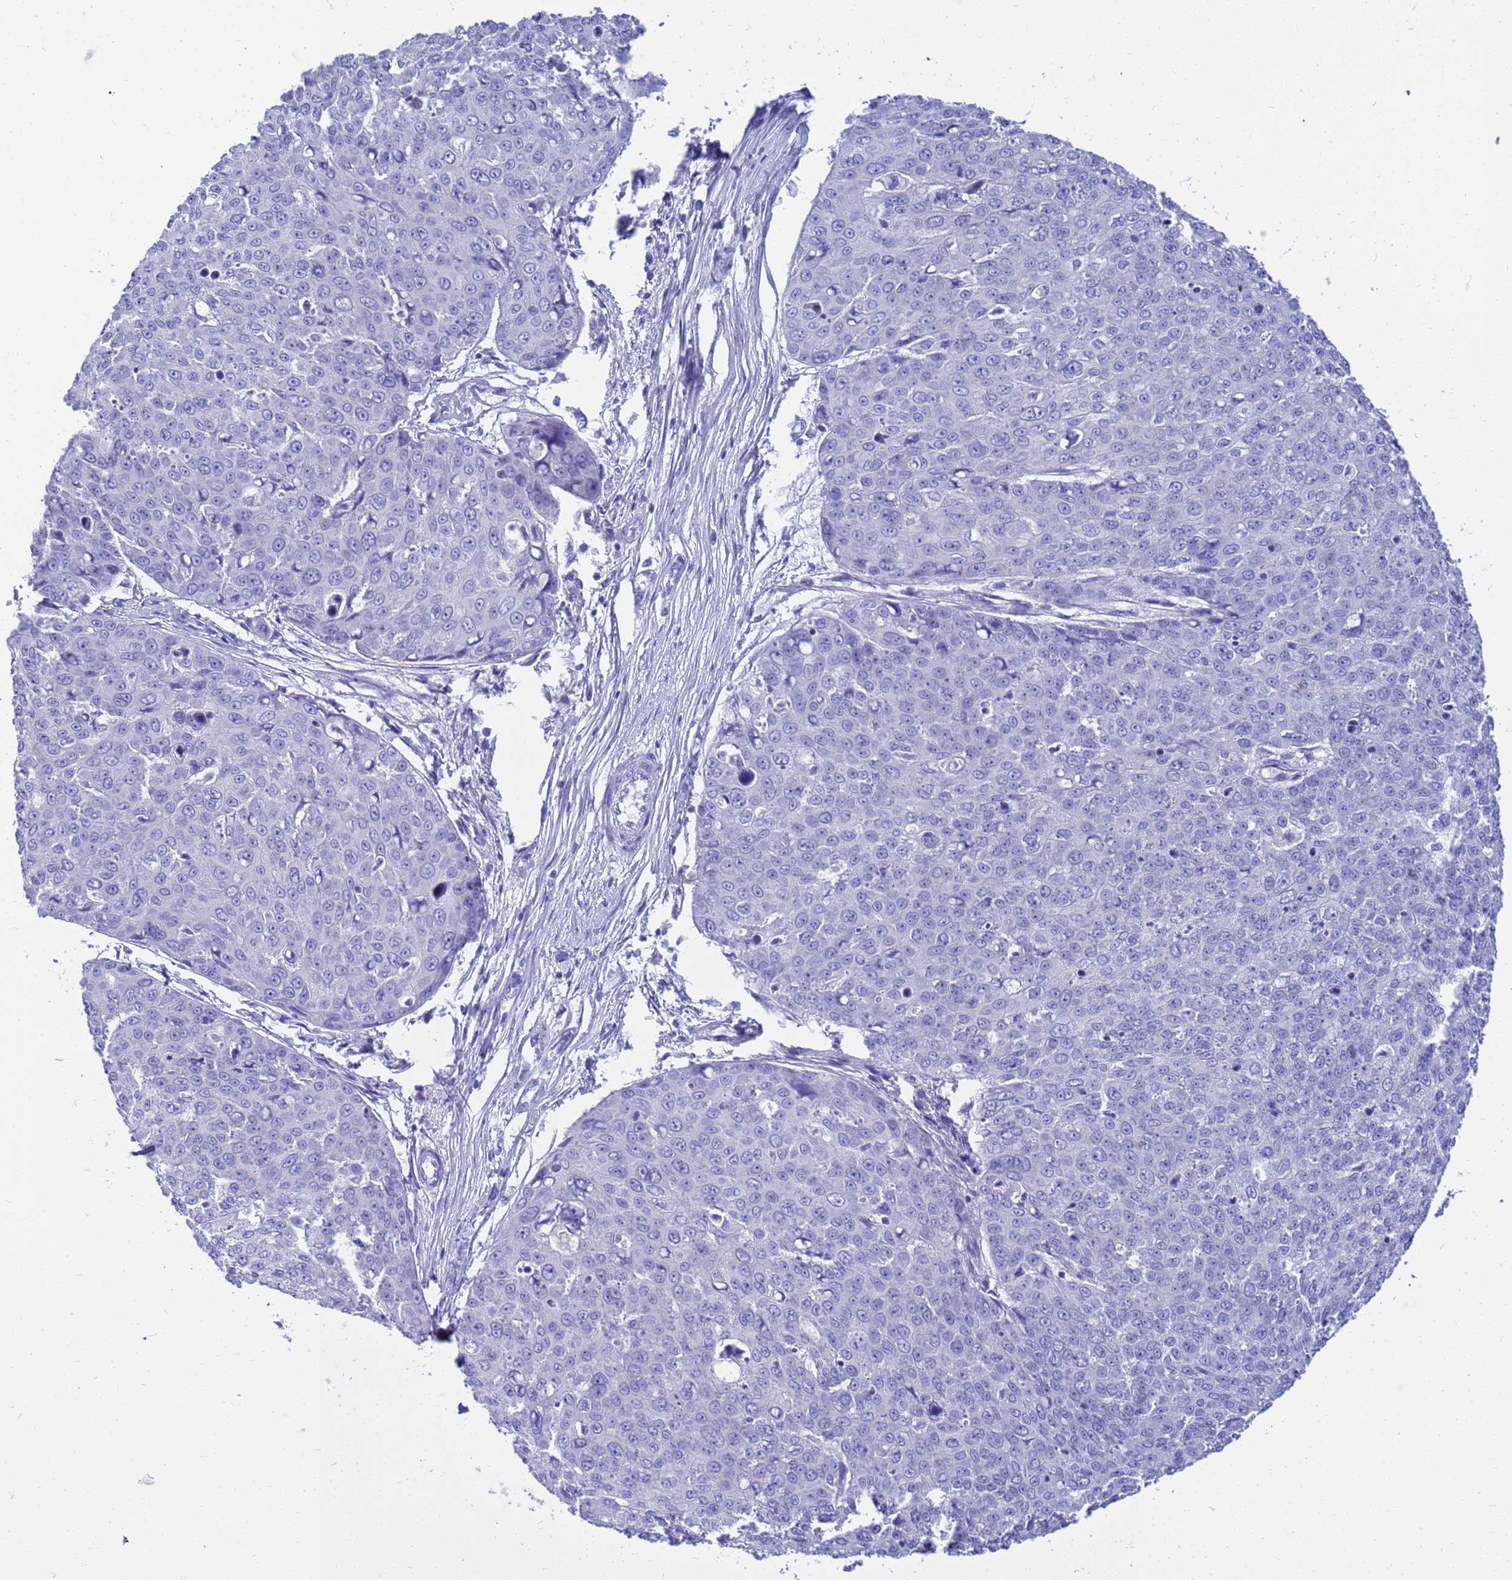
{"staining": {"intensity": "negative", "quantity": "none", "location": "none"}, "tissue": "skin cancer", "cell_type": "Tumor cells", "image_type": "cancer", "snomed": [{"axis": "morphology", "description": "Squamous cell carcinoma, NOS"}, {"axis": "topography", "description": "Skin"}], "caption": "Immunohistochemistry image of human skin cancer stained for a protein (brown), which shows no staining in tumor cells.", "gene": "SYCN", "patient": {"sex": "male", "age": 71}}